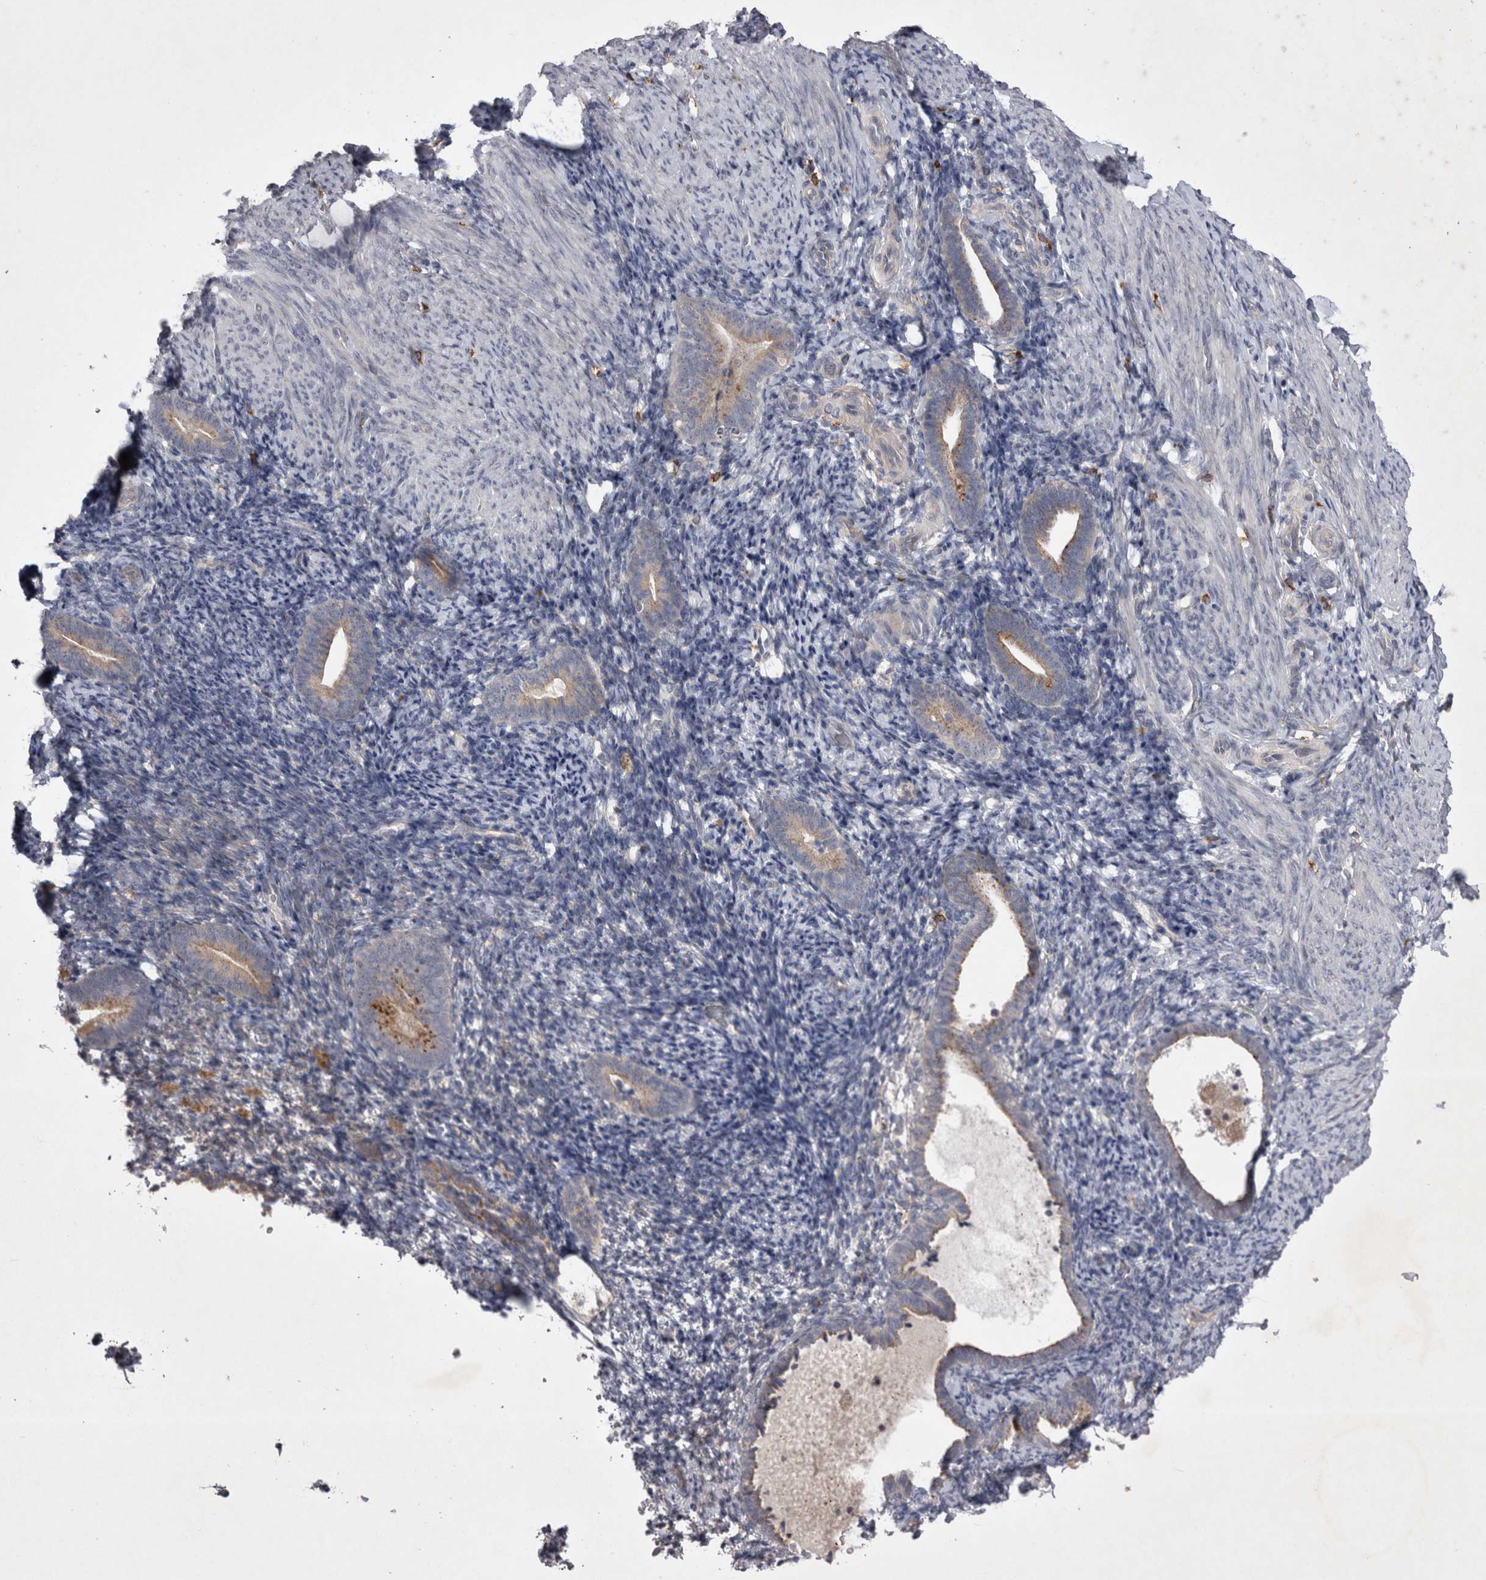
{"staining": {"intensity": "negative", "quantity": "none", "location": "none"}, "tissue": "endometrium", "cell_type": "Cells in endometrial stroma", "image_type": "normal", "snomed": [{"axis": "morphology", "description": "Normal tissue, NOS"}, {"axis": "topography", "description": "Endometrium"}], "caption": "Immunohistochemistry (IHC) histopathology image of normal endometrium: endometrium stained with DAB shows no significant protein expression in cells in endometrial stroma.", "gene": "CTBS", "patient": {"sex": "female", "age": 51}}